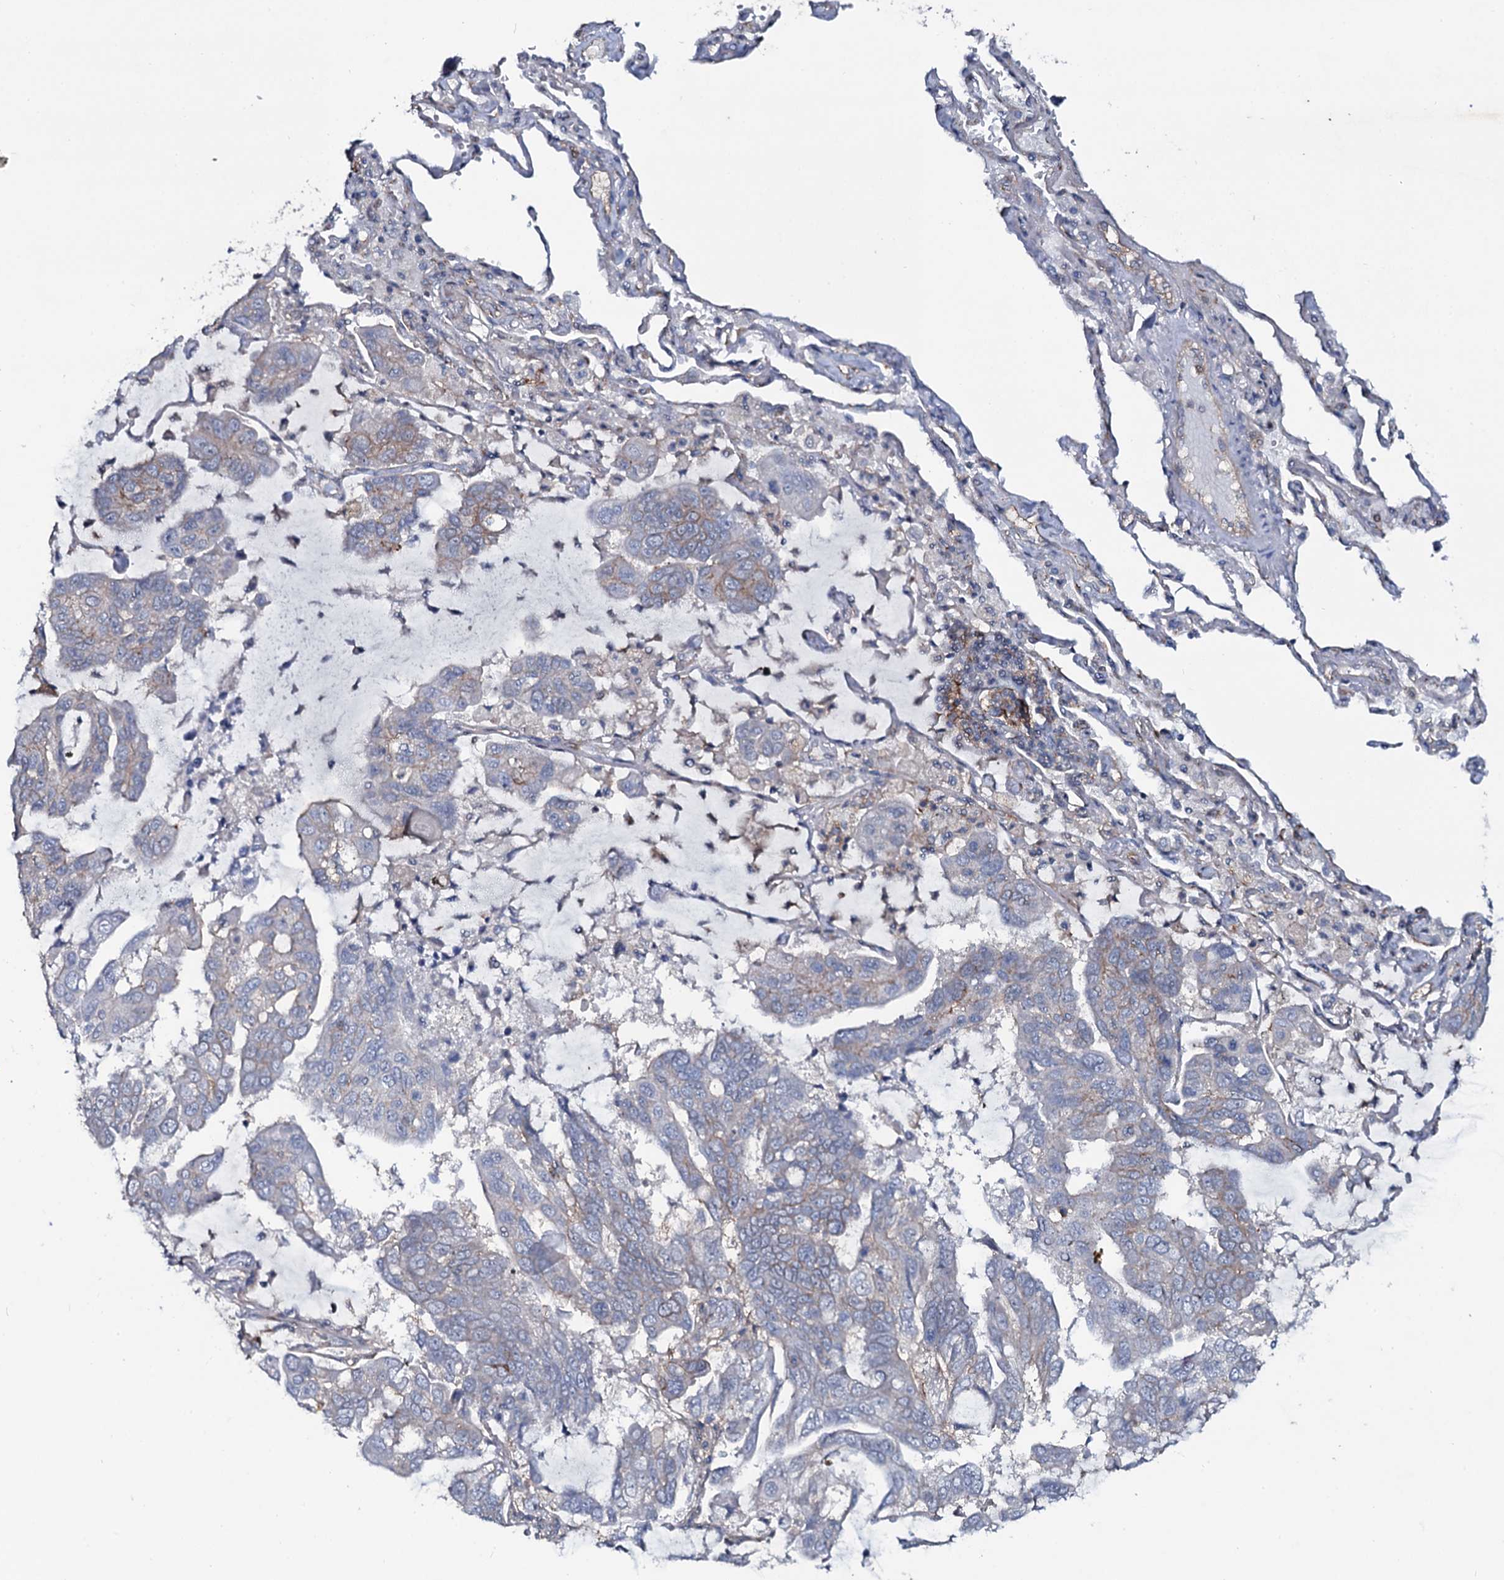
{"staining": {"intensity": "moderate", "quantity": "<25%", "location": "cytoplasmic/membranous"}, "tissue": "lung cancer", "cell_type": "Tumor cells", "image_type": "cancer", "snomed": [{"axis": "morphology", "description": "Adenocarcinoma, NOS"}, {"axis": "topography", "description": "Lung"}], "caption": "Tumor cells exhibit moderate cytoplasmic/membranous positivity in approximately <25% of cells in lung adenocarcinoma.", "gene": "SNAP23", "patient": {"sex": "male", "age": 64}}